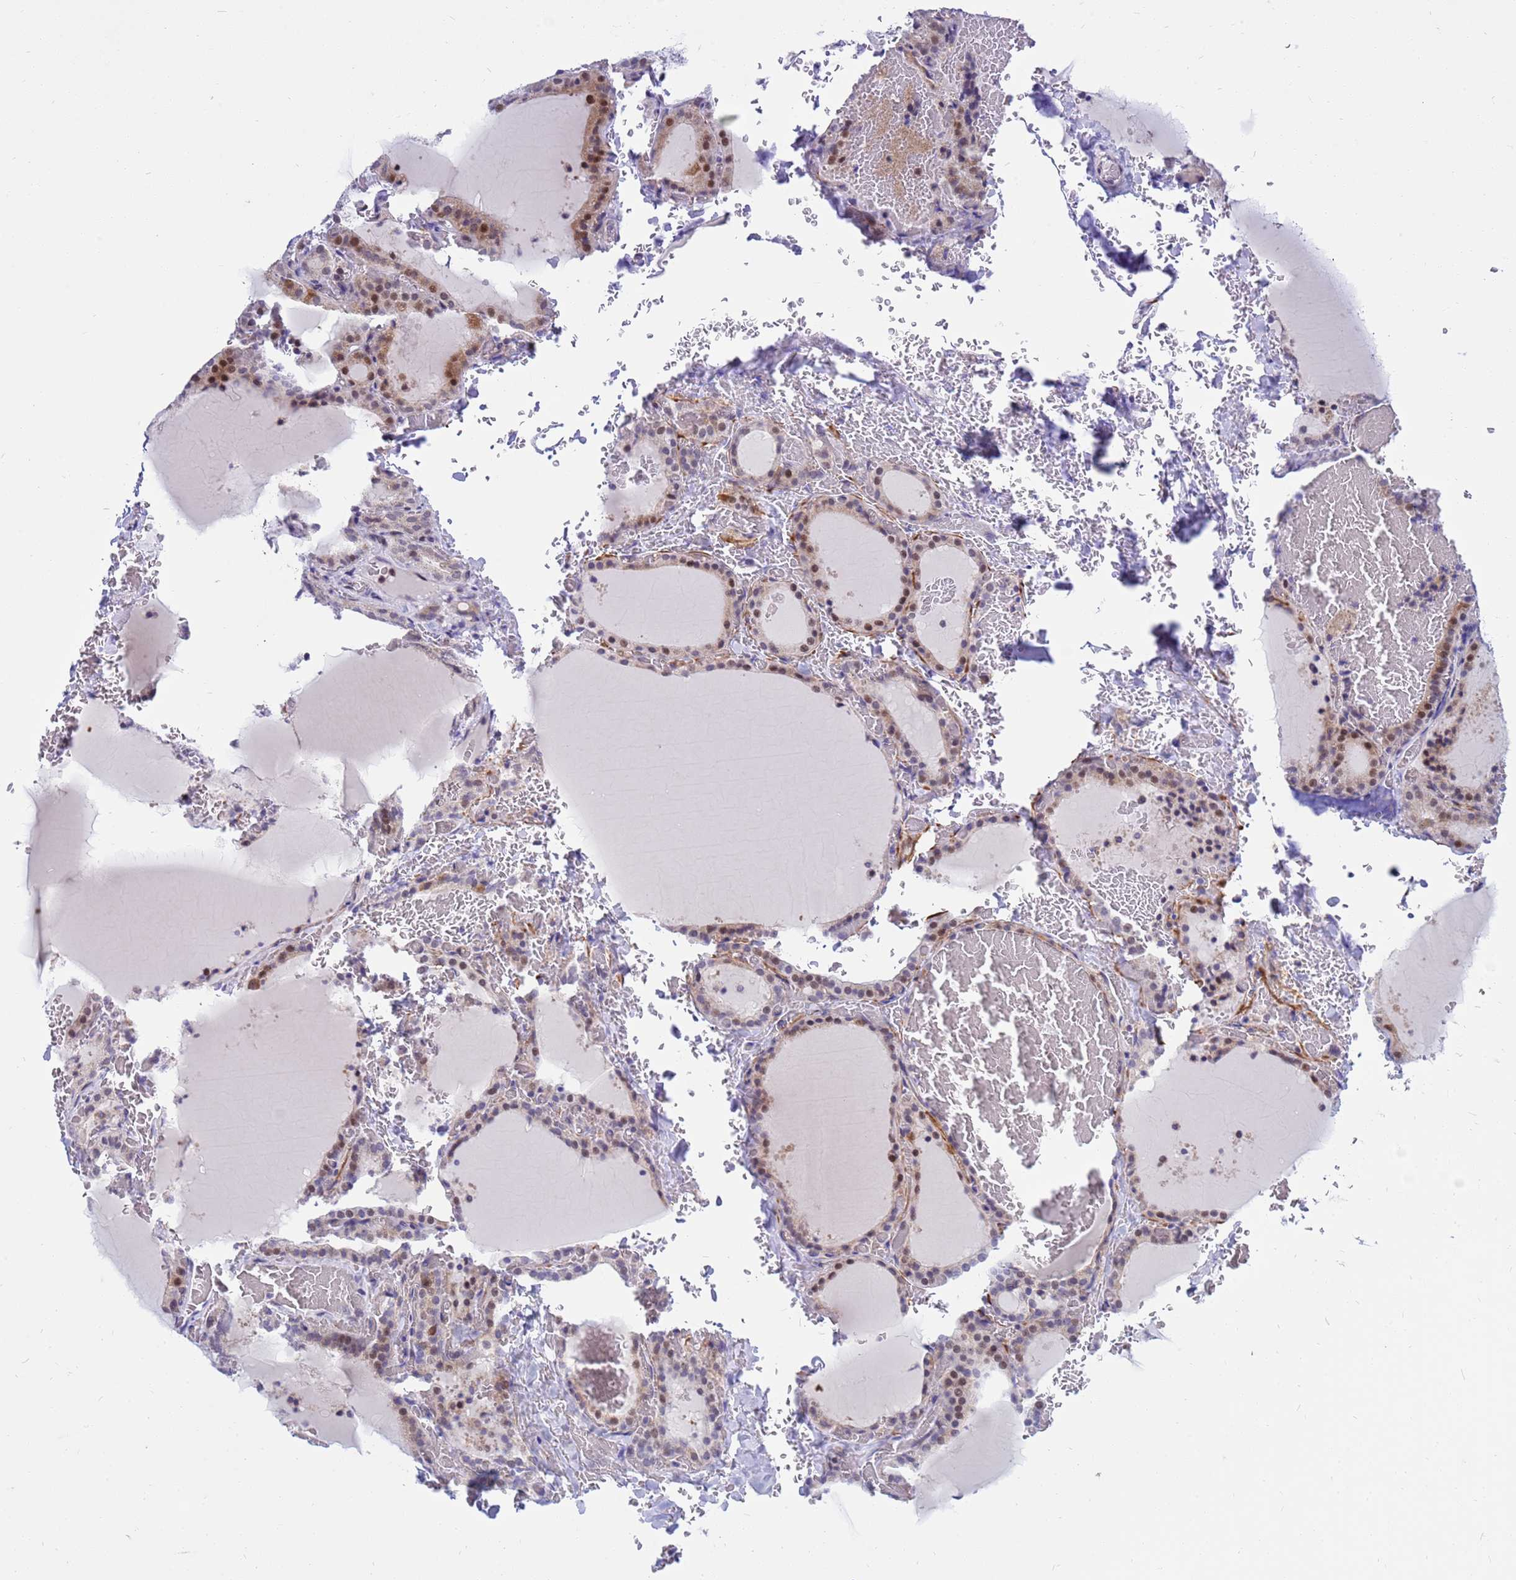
{"staining": {"intensity": "moderate", "quantity": ">75%", "location": "cytoplasmic/membranous,nuclear"}, "tissue": "thyroid gland", "cell_type": "Glandular cells", "image_type": "normal", "snomed": [{"axis": "morphology", "description": "Normal tissue, NOS"}, {"axis": "topography", "description": "Thyroid gland"}], "caption": "Moderate cytoplasmic/membranous,nuclear protein positivity is identified in about >75% of glandular cells in thyroid gland. (IHC, brightfield microscopy, high magnification).", "gene": "LRATD1", "patient": {"sex": "female", "age": 39}}